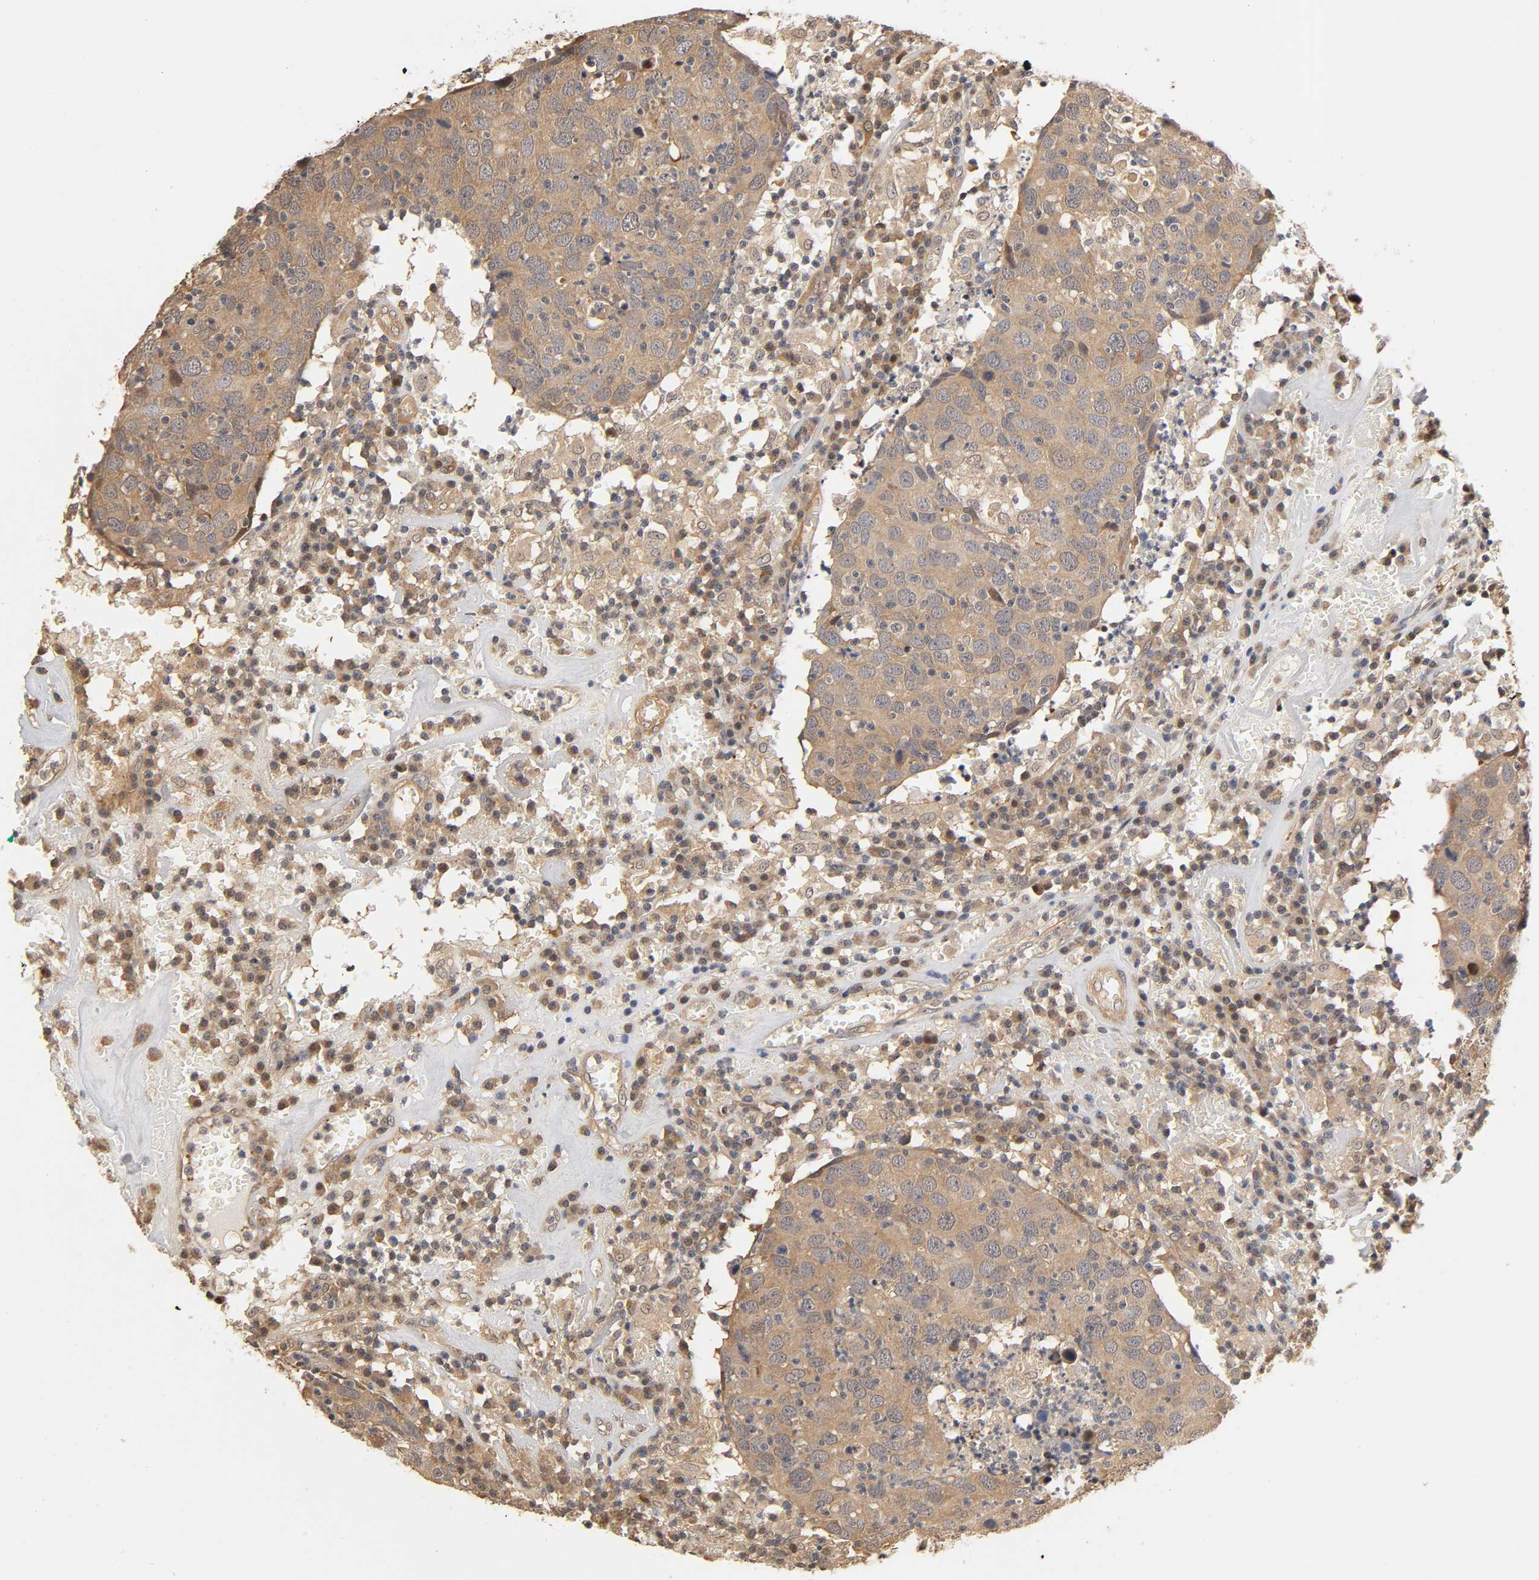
{"staining": {"intensity": "weak", "quantity": ">75%", "location": "cytoplasmic/membranous"}, "tissue": "head and neck cancer", "cell_type": "Tumor cells", "image_type": "cancer", "snomed": [{"axis": "morphology", "description": "Adenocarcinoma, NOS"}, {"axis": "topography", "description": "Salivary gland"}, {"axis": "topography", "description": "Head-Neck"}], "caption": "IHC (DAB (3,3'-diaminobenzidine)) staining of human head and neck cancer (adenocarcinoma) displays weak cytoplasmic/membranous protein expression in approximately >75% of tumor cells.", "gene": "PDE5A", "patient": {"sex": "female", "age": 65}}